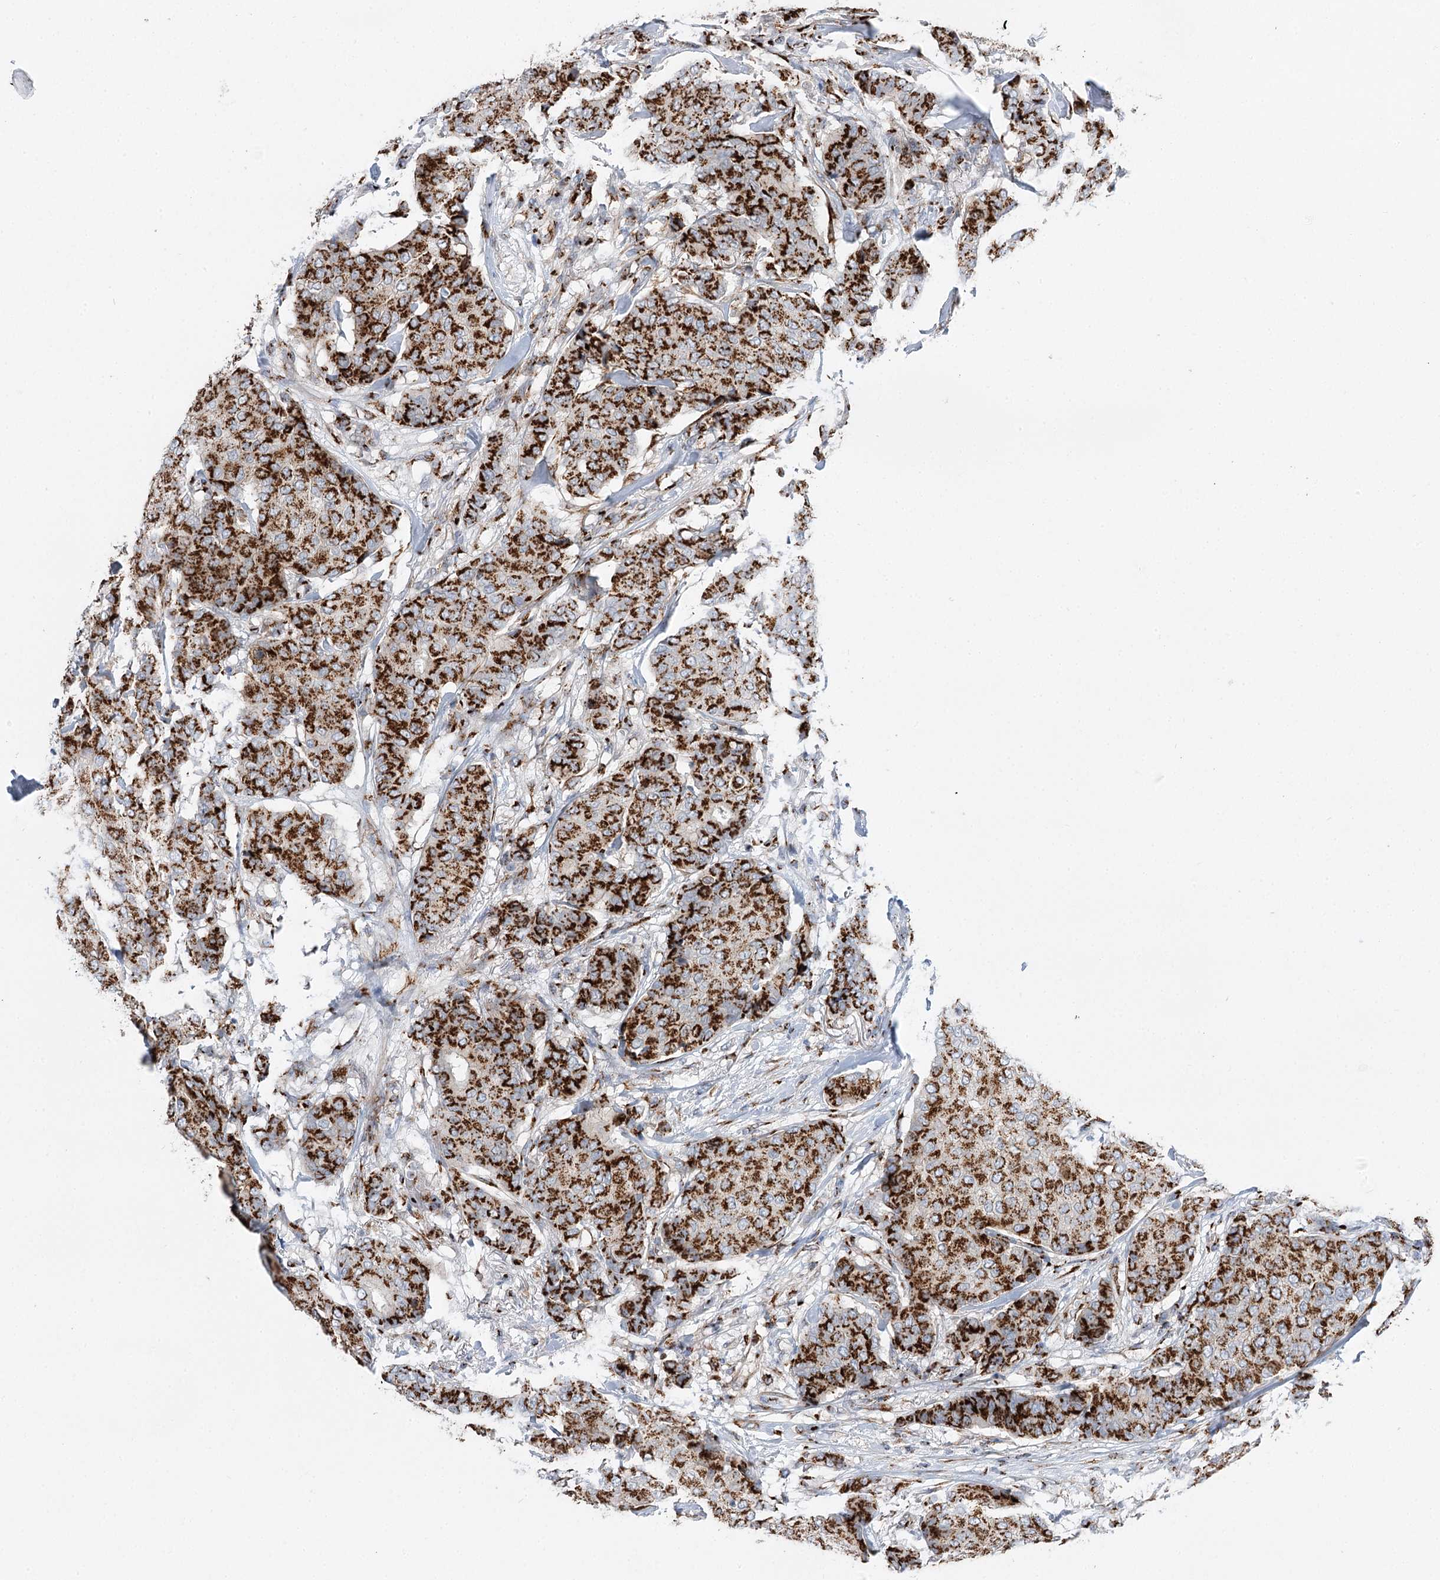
{"staining": {"intensity": "strong", "quantity": ">75%", "location": "cytoplasmic/membranous"}, "tissue": "breast cancer", "cell_type": "Tumor cells", "image_type": "cancer", "snomed": [{"axis": "morphology", "description": "Duct carcinoma"}, {"axis": "topography", "description": "Breast"}], "caption": "A high amount of strong cytoplasmic/membranous positivity is present in about >75% of tumor cells in breast cancer tissue.", "gene": "TMEM165", "patient": {"sex": "female", "age": 75}}